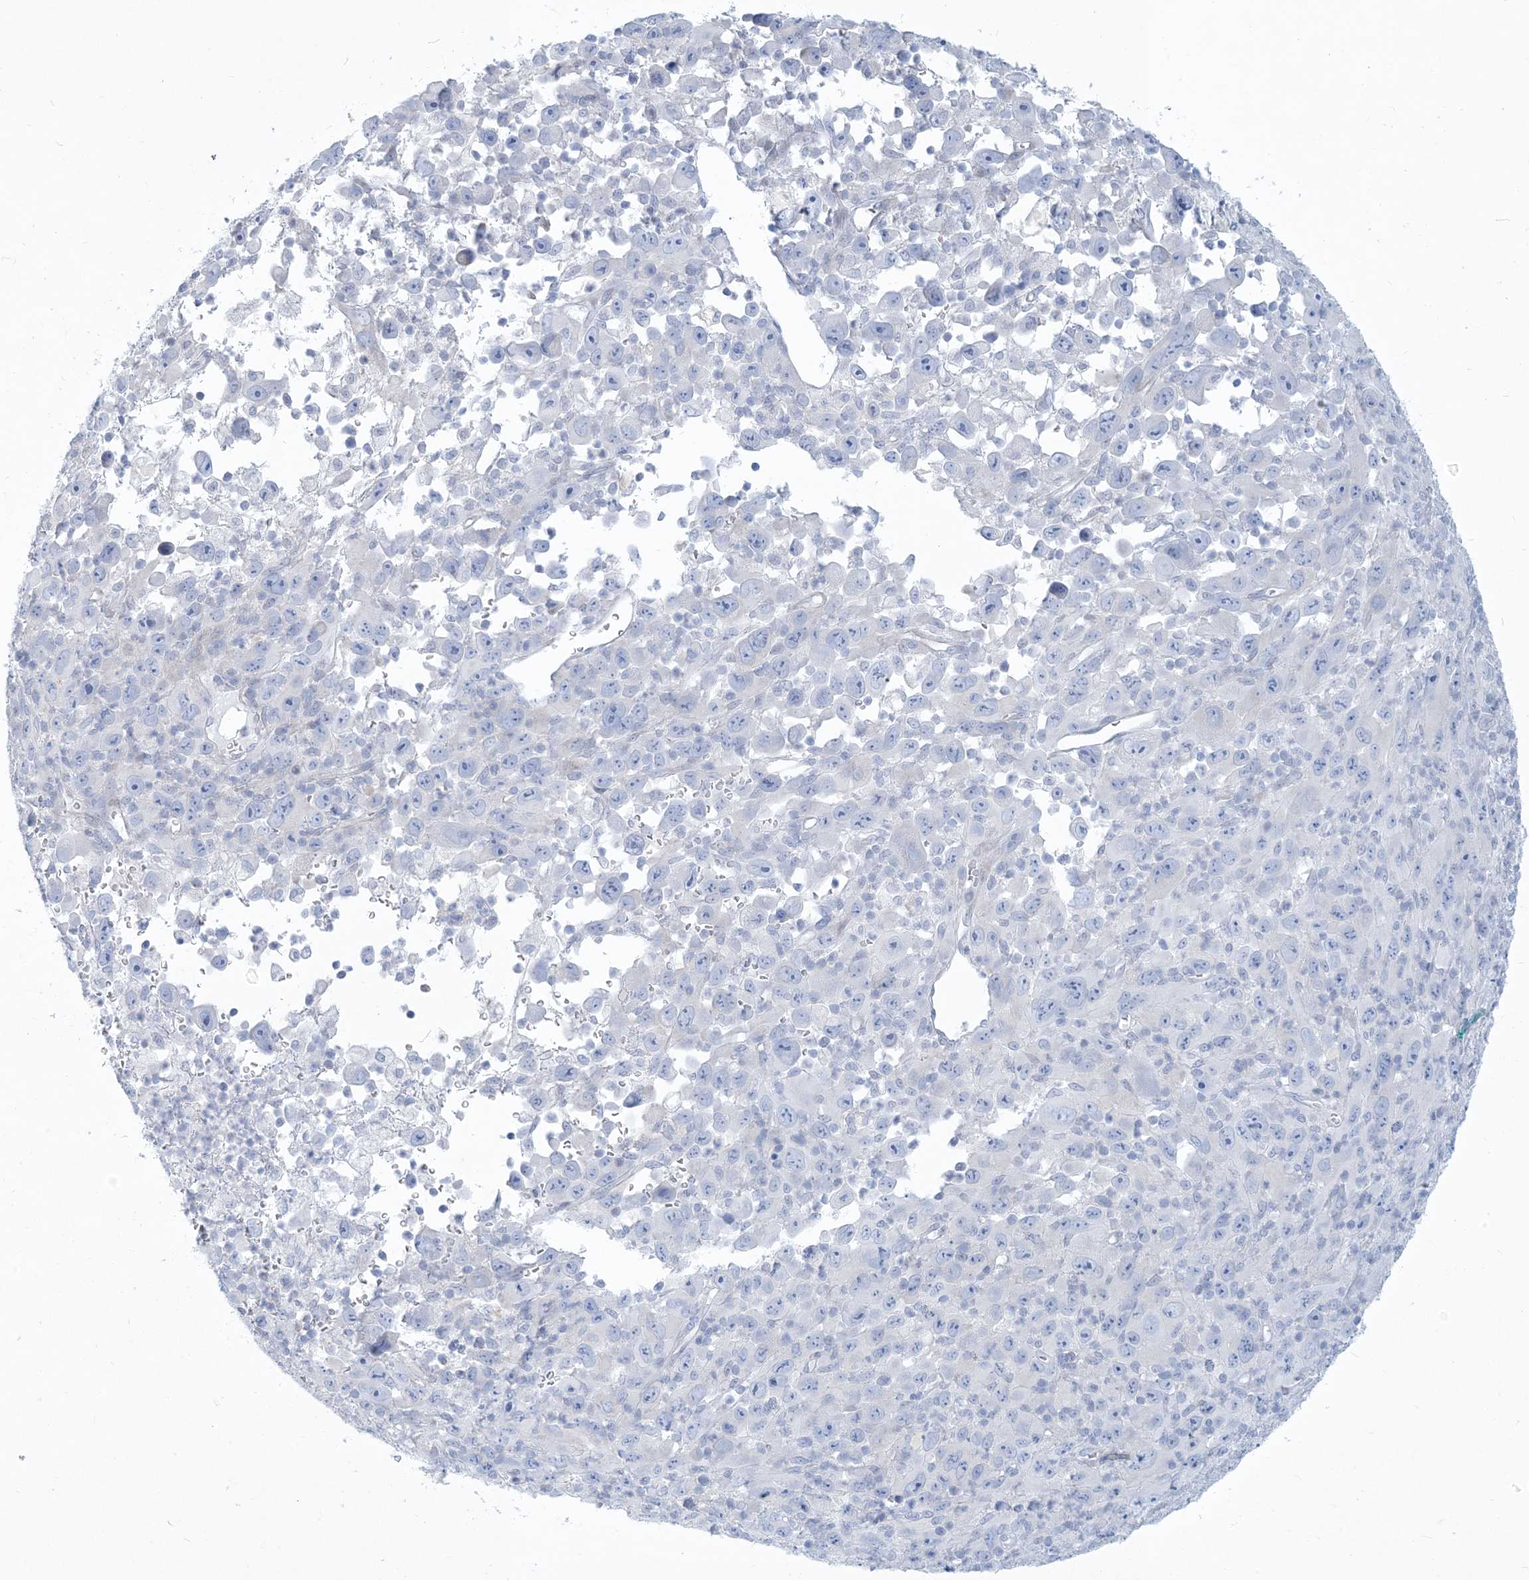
{"staining": {"intensity": "negative", "quantity": "none", "location": "none"}, "tissue": "melanoma", "cell_type": "Tumor cells", "image_type": "cancer", "snomed": [{"axis": "morphology", "description": "Malignant melanoma, Metastatic site"}, {"axis": "topography", "description": "Skin"}], "caption": "Melanoma was stained to show a protein in brown. There is no significant staining in tumor cells. (Stains: DAB IHC with hematoxylin counter stain, Microscopy: brightfield microscopy at high magnification).", "gene": "MOXD1", "patient": {"sex": "female", "age": 56}}